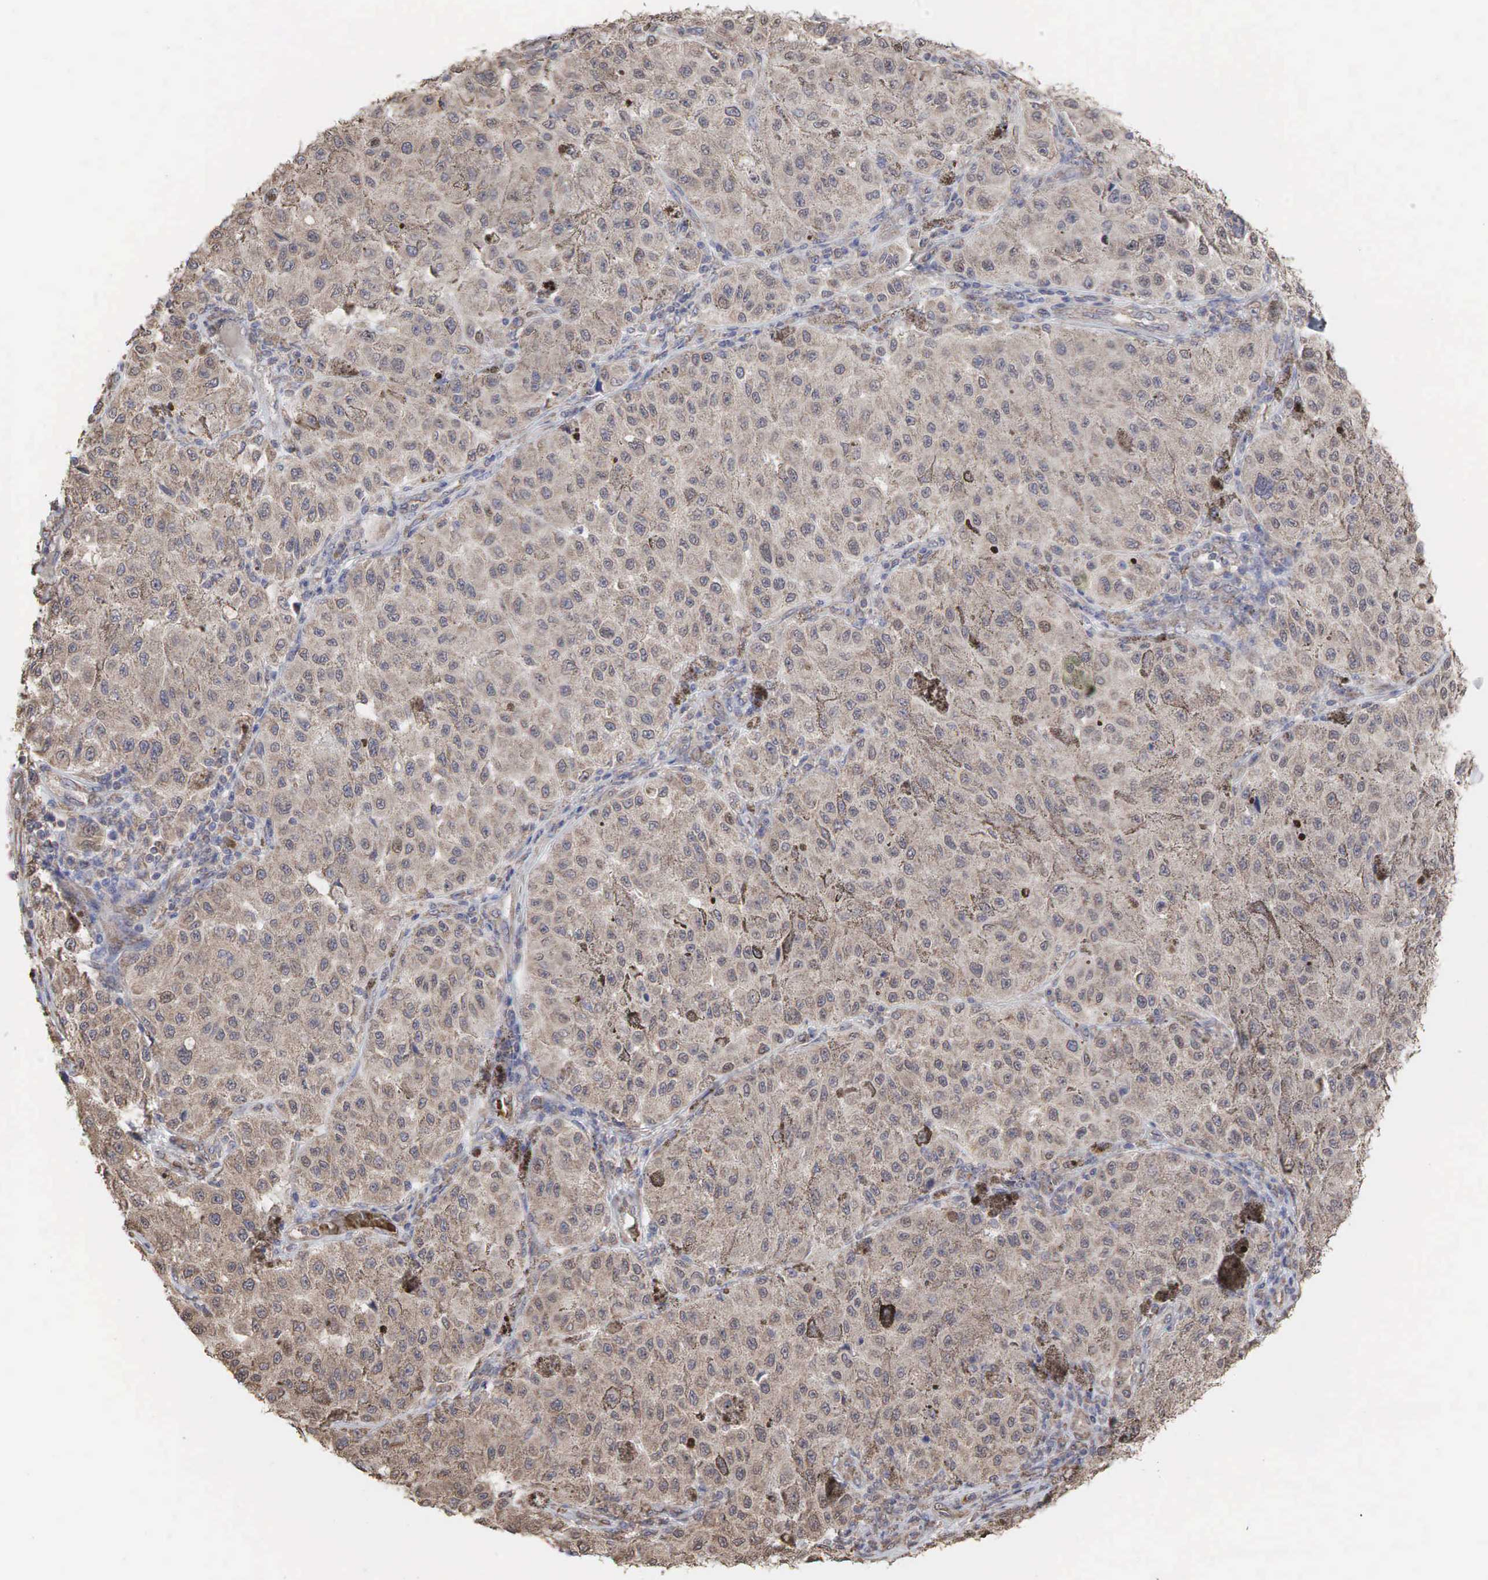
{"staining": {"intensity": "weak", "quantity": ">75%", "location": "cytoplasmic/membranous"}, "tissue": "melanoma", "cell_type": "Tumor cells", "image_type": "cancer", "snomed": [{"axis": "morphology", "description": "Malignant melanoma, NOS"}, {"axis": "topography", "description": "Skin"}], "caption": "Immunohistochemistry (IHC) (DAB) staining of human melanoma displays weak cytoplasmic/membranous protein staining in approximately >75% of tumor cells. (Stains: DAB (3,3'-diaminobenzidine) in brown, nuclei in blue, Microscopy: brightfield microscopy at high magnification).", "gene": "PABPC5", "patient": {"sex": "female", "age": 64}}